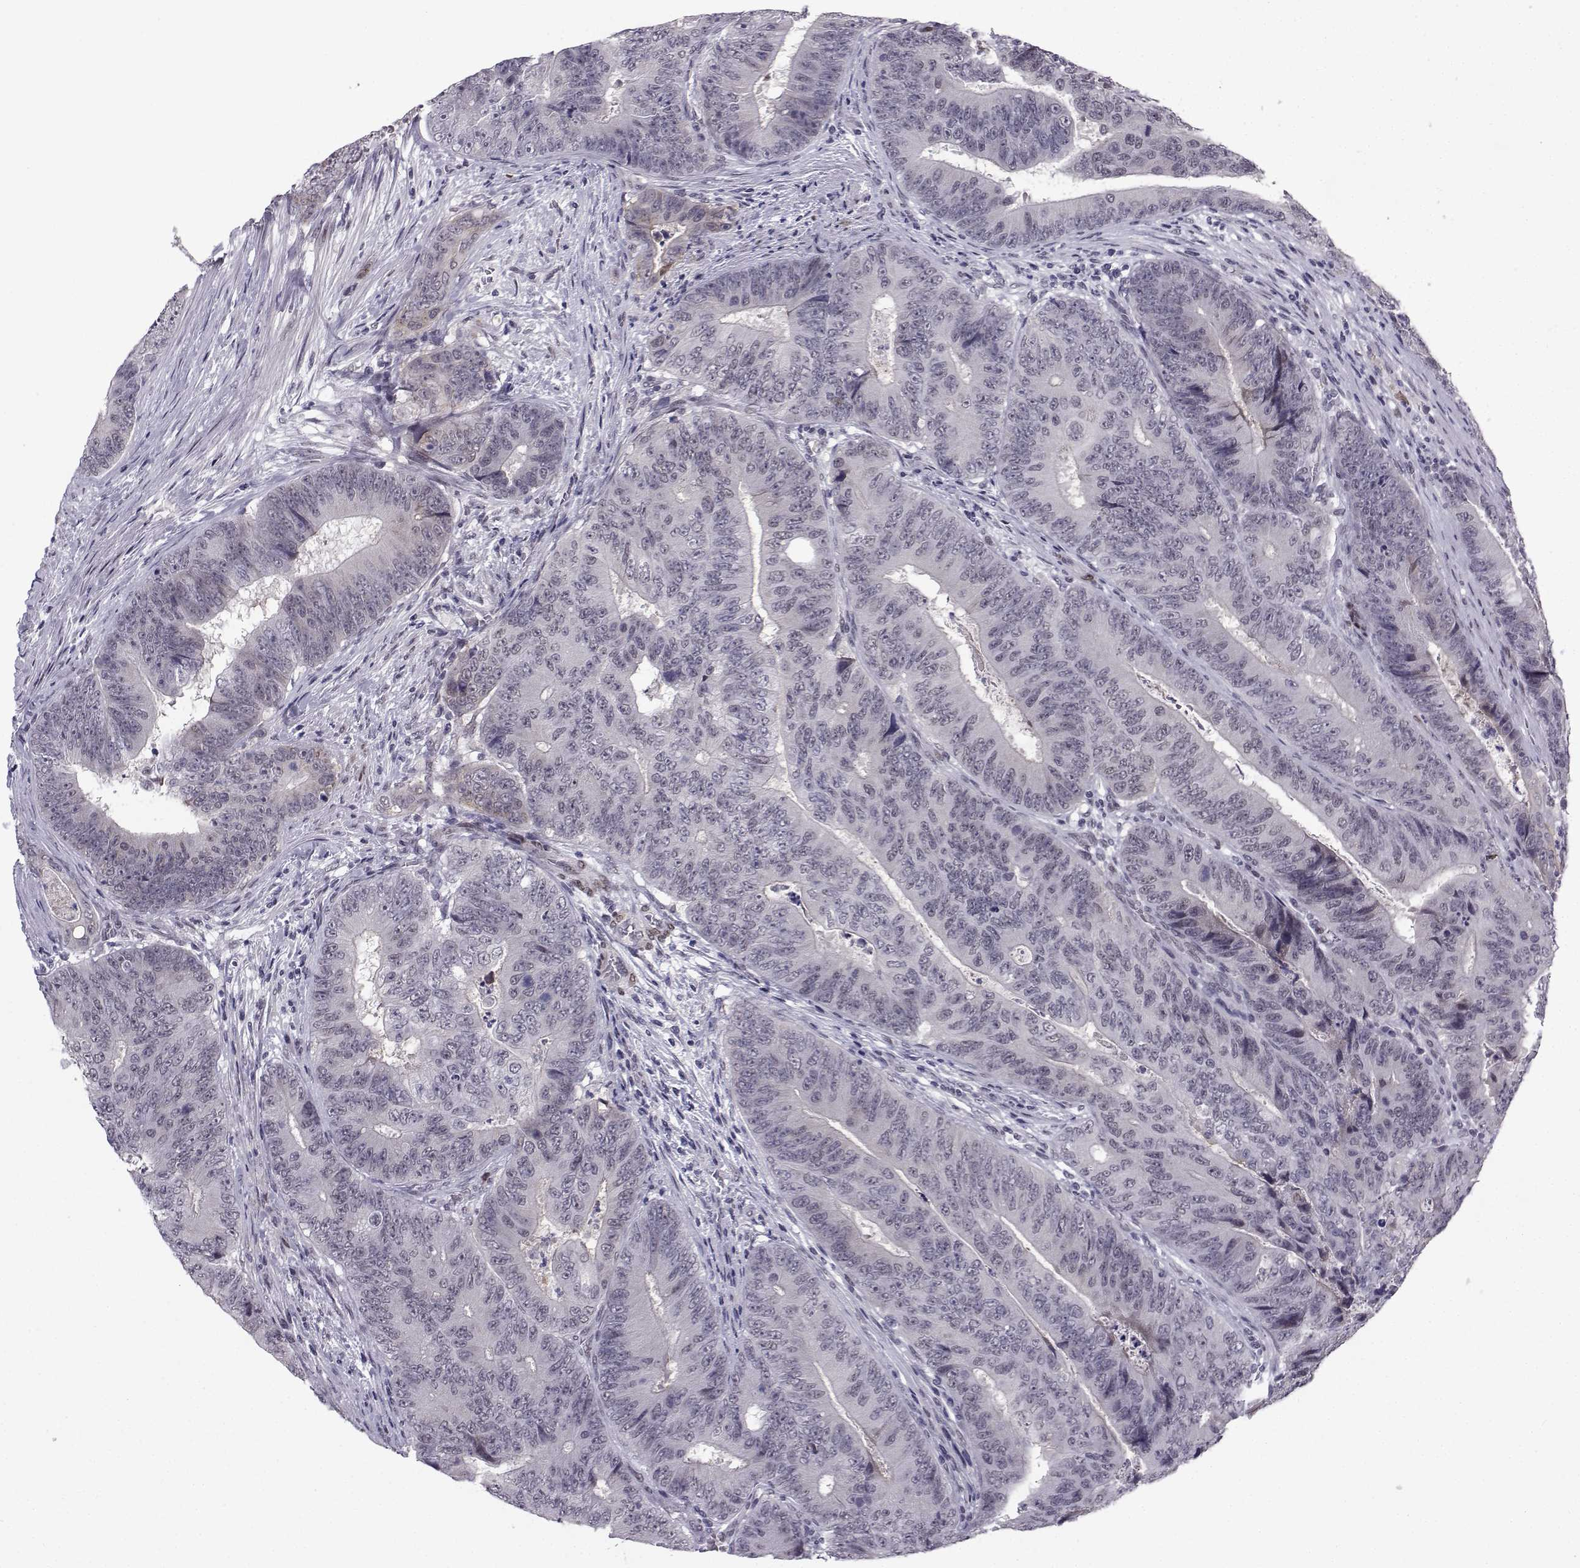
{"staining": {"intensity": "negative", "quantity": "none", "location": "none"}, "tissue": "colorectal cancer", "cell_type": "Tumor cells", "image_type": "cancer", "snomed": [{"axis": "morphology", "description": "Adenocarcinoma, NOS"}, {"axis": "topography", "description": "Colon"}], "caption": "The immunohistochemistry (IHC) photomicrograph has no significant expression in tumor cells of colorectal adenocarcinoma tissue.", "gene": "RBM24", "patient": {"sex": "female", "age": 48}}